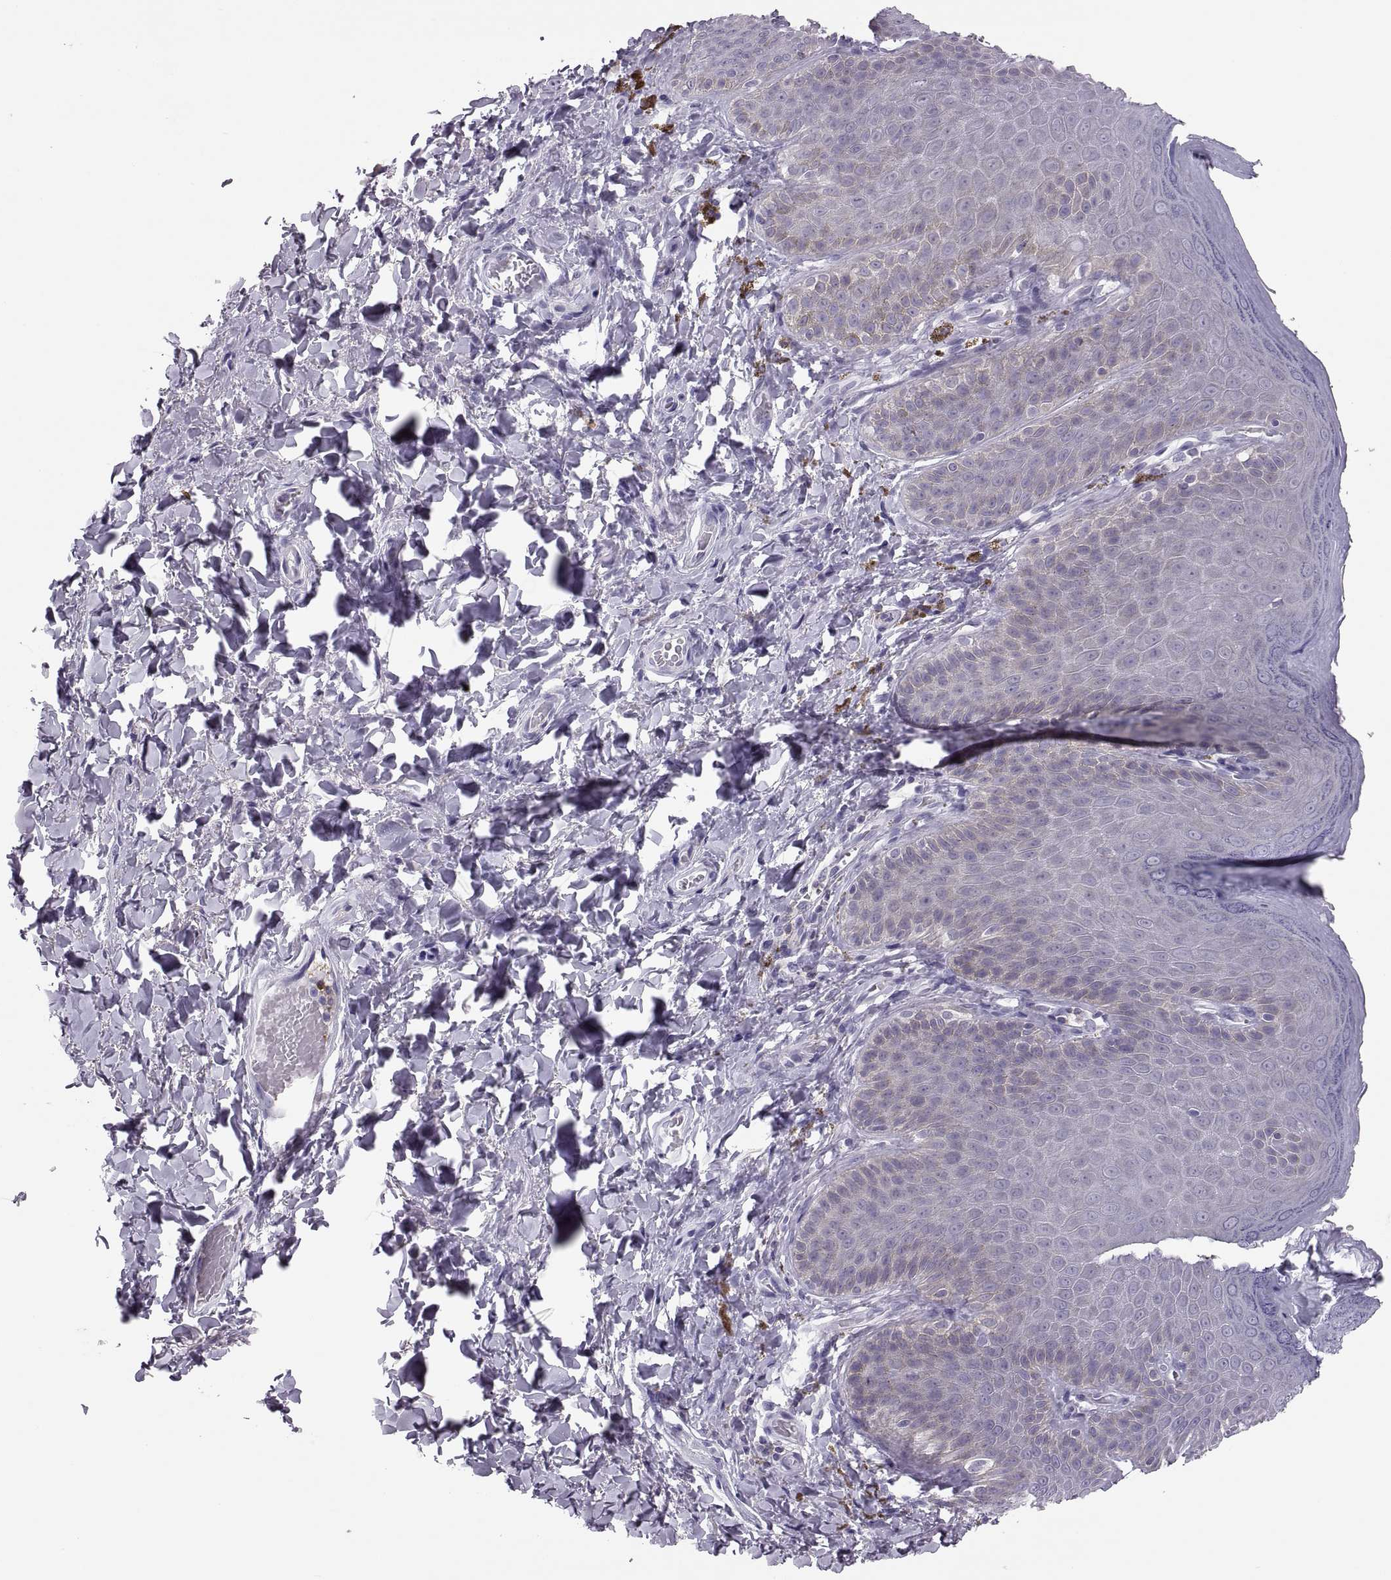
{"staining": {"intensity": "negative", "quantity": "none", "location": "none"}, "tissue": "skin", "cell_type": "Epidermal cells", "image_type": "normal", "snomed": [{"axis": "morphology", "description": "Normal tissue, NOS"}, {"axis": "topography", "description": "Anal"}], "caption": "This is an immunohistochemistry (IHC) micrograph of normal human skin. There is no expression in epidermal cells.", "gene": "TTC21A", "patient": {"sex": "male", "age": 53}}